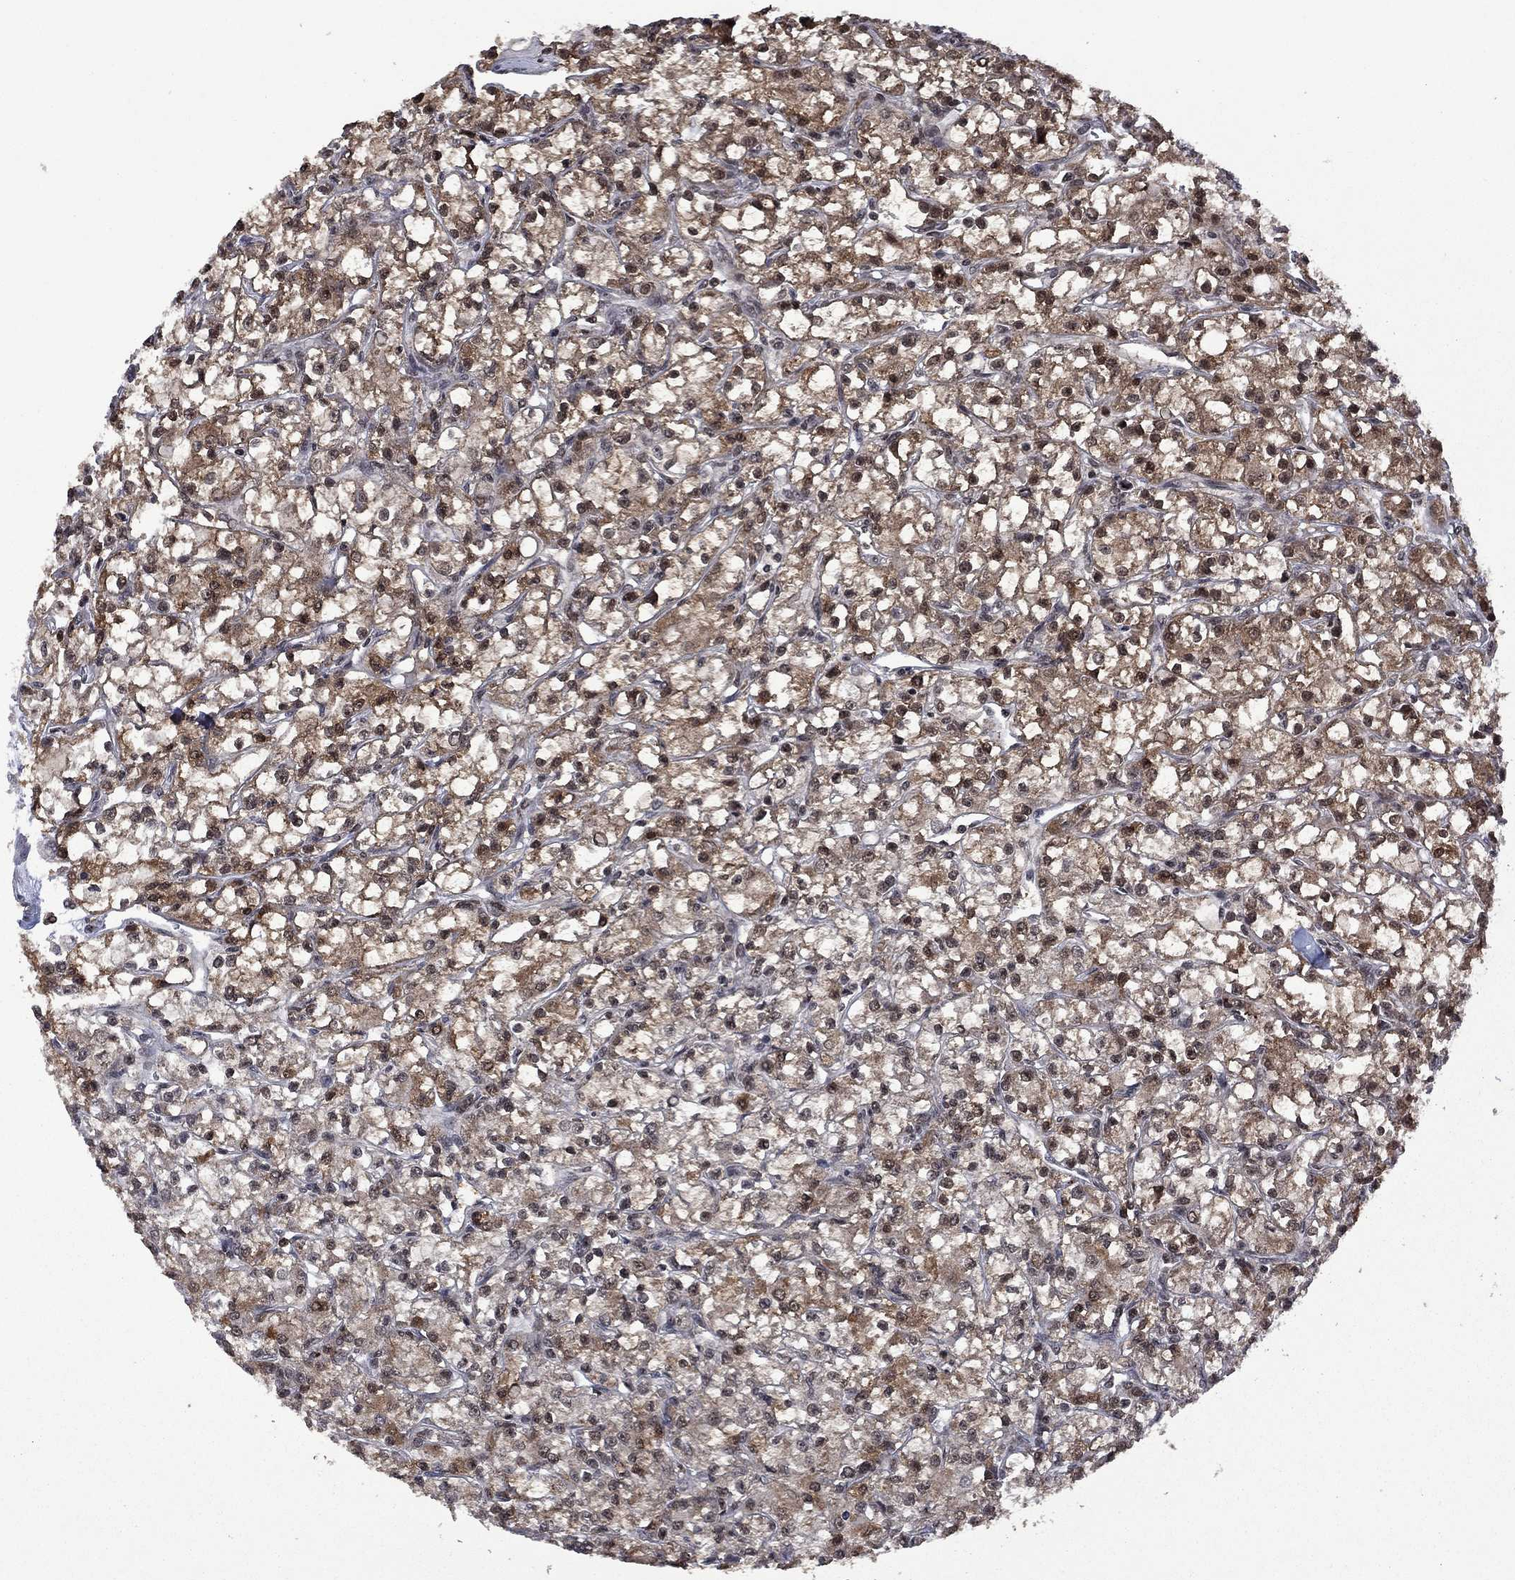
{"staining": {"intensity": "moderate", "quantity": "25%-75%", "location": "cytoplasmic/membranous"}, "tissue": "renal cancer", "cell_type": "Tumor cells", "image_type": "cancer", "snomed": [{"axis": "morphology", "description": "Adenocarcinoma, NOS"}, {"axis": "topography", "description": "Kidney"}], "caption": "Immunohistochemistry (IHC) image of human renal cancer (adenocarcinoma) stained for a protein (brown), which shows medium levels of moderate cytoplasmic/membranous staining in about 25%-75% of tumor cells.", "gene": "FBL", "patient": {"sex": "female", "age": 59}}